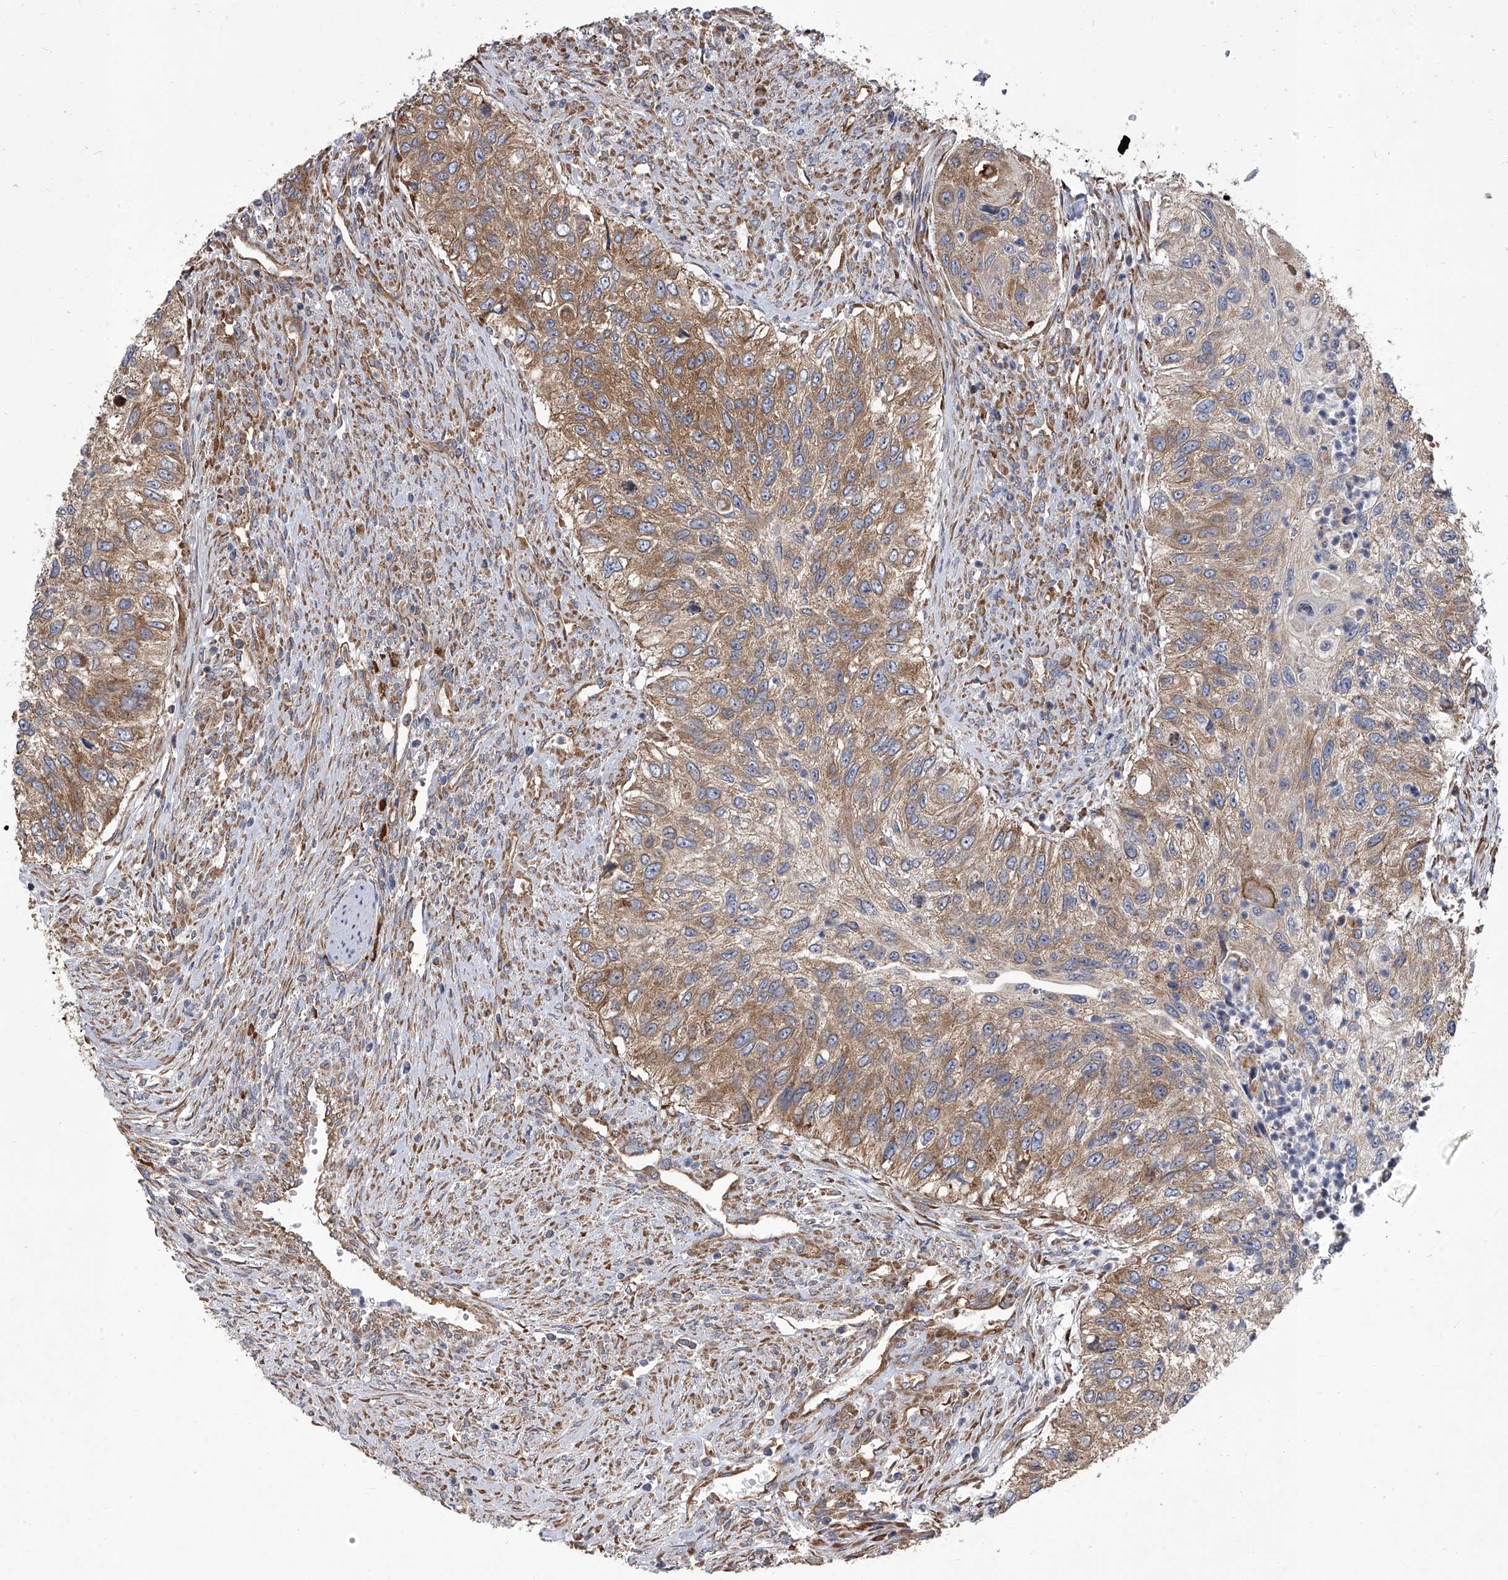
{"staining": {"intensity": "moderate", "quantity": ">75%", "location": "cytoplasmic/membranous"}, "tissue": "urothelial cancer", "cell_type": "Tumor cells", "image_type": "cancer", "snomed": [{"axis": "morphology", "description": "Urothelial carcinoma, High grade"}, {"axis": "topography", "description": "Urinary bladder"}], "caption": "An immunohistochemistry histopathology image of tumor tissue is shown. Protein staining in brown highlights moderate cytoplasmic/membranous positivity in urothelial cancer within tumor cells. (brown staining indicates protein expression, while blue staining denotes nuclei).", "gene": "EIF2S2", "patient": {"sex": "female", "age": 60}}